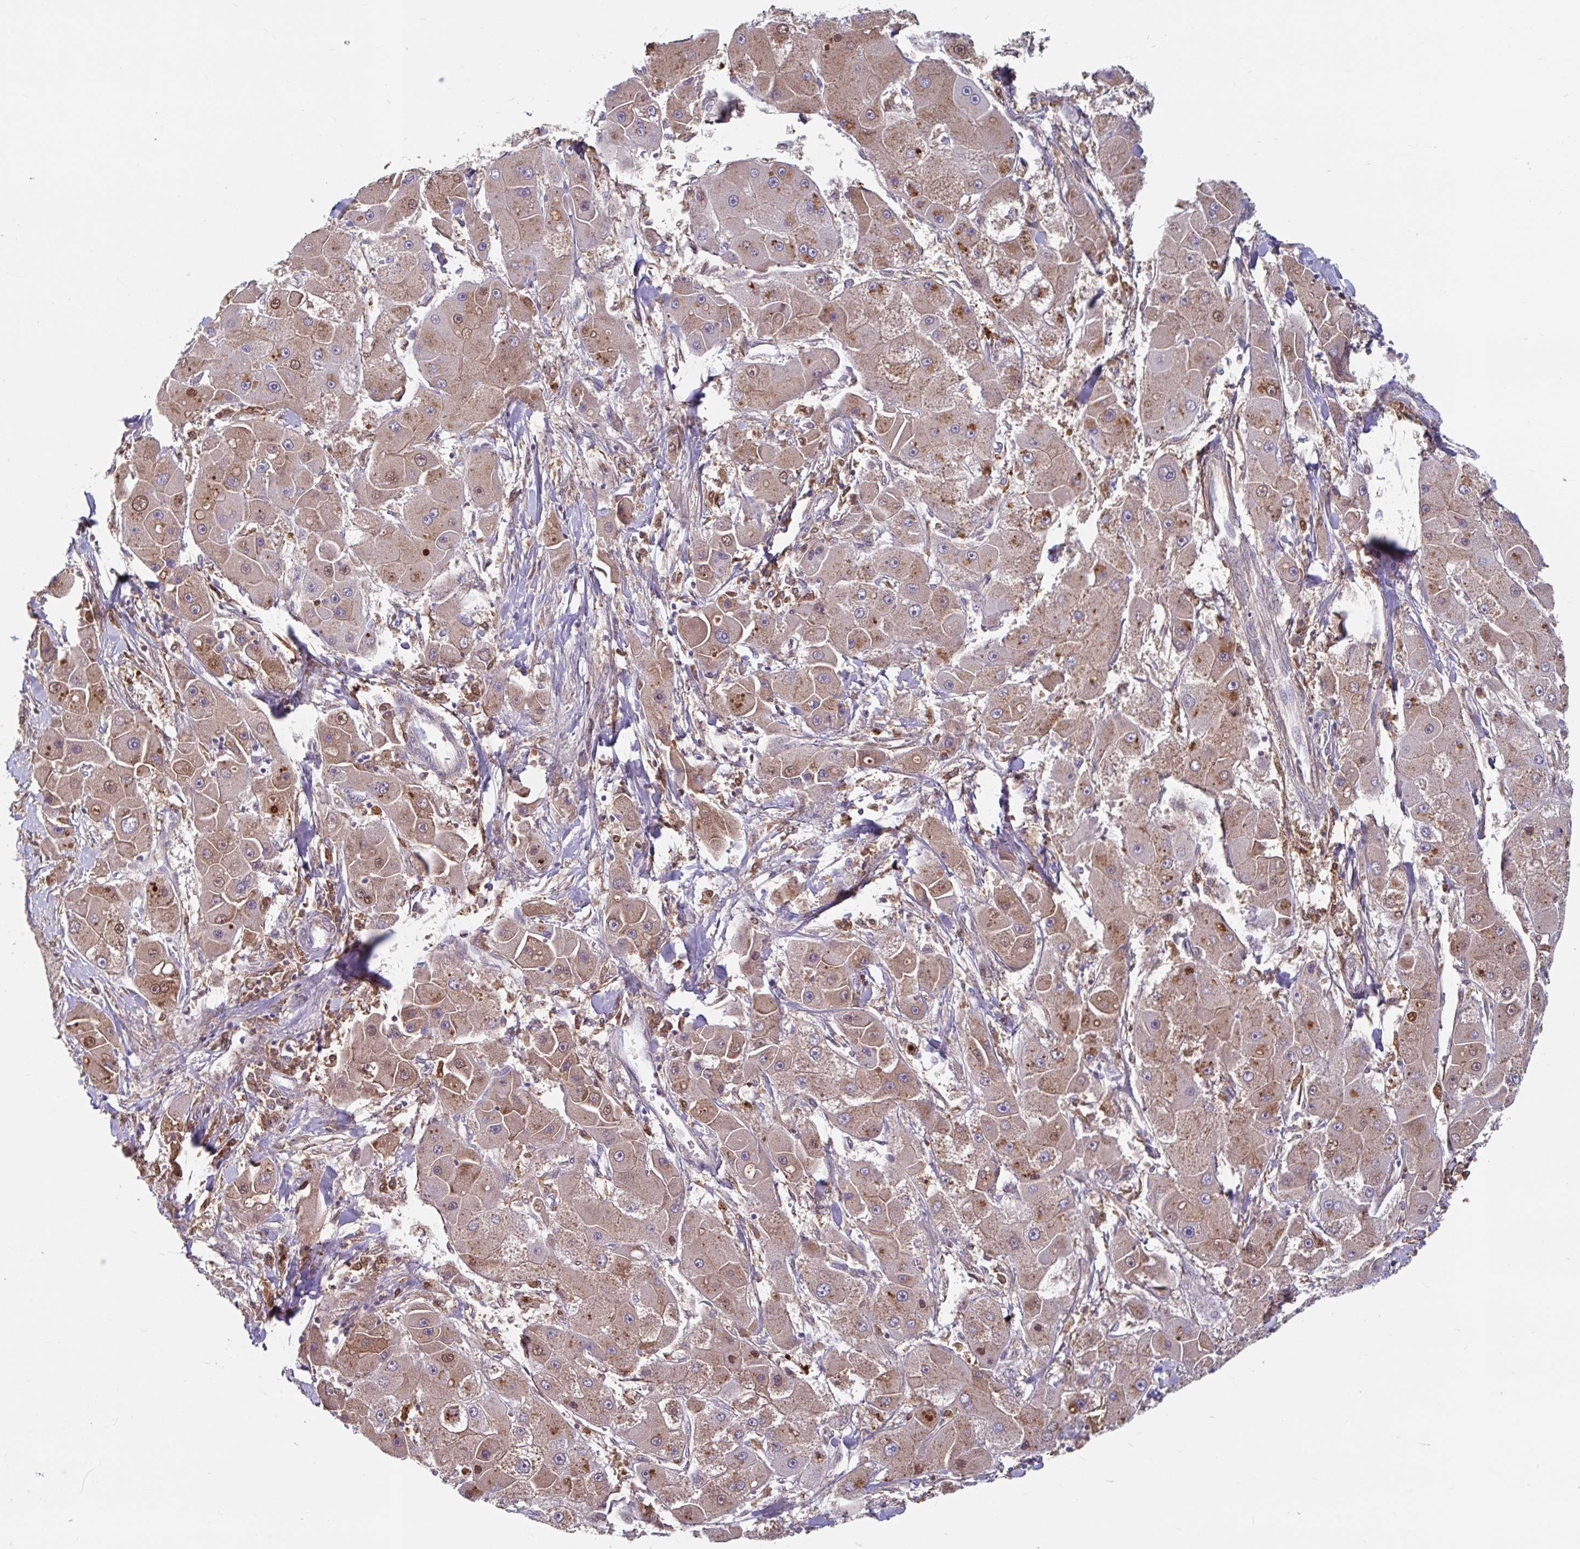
{"staining": {"intensity": "weak", "quantity": ">75%", "location": "cytoplasmic/membranous,nuclear"}, "tissue": "liver cancer", "cell_type": "Tumor cells", "image_type": "cancer", "snomed": [{"axis": "morphology", "description": "Carcinoma, Hepatocellular, NOS"}, {"axis": "topography", "description": "Liver"}], "caption": "Protein expression analysis of hepatocellular carcinoma (liver) displays weak cytoplasmic/membranous and nuclear staining in about >75% of tumor cells.", "gene": "BLVRA", "patient": {"sex": "male", "age": 24}}